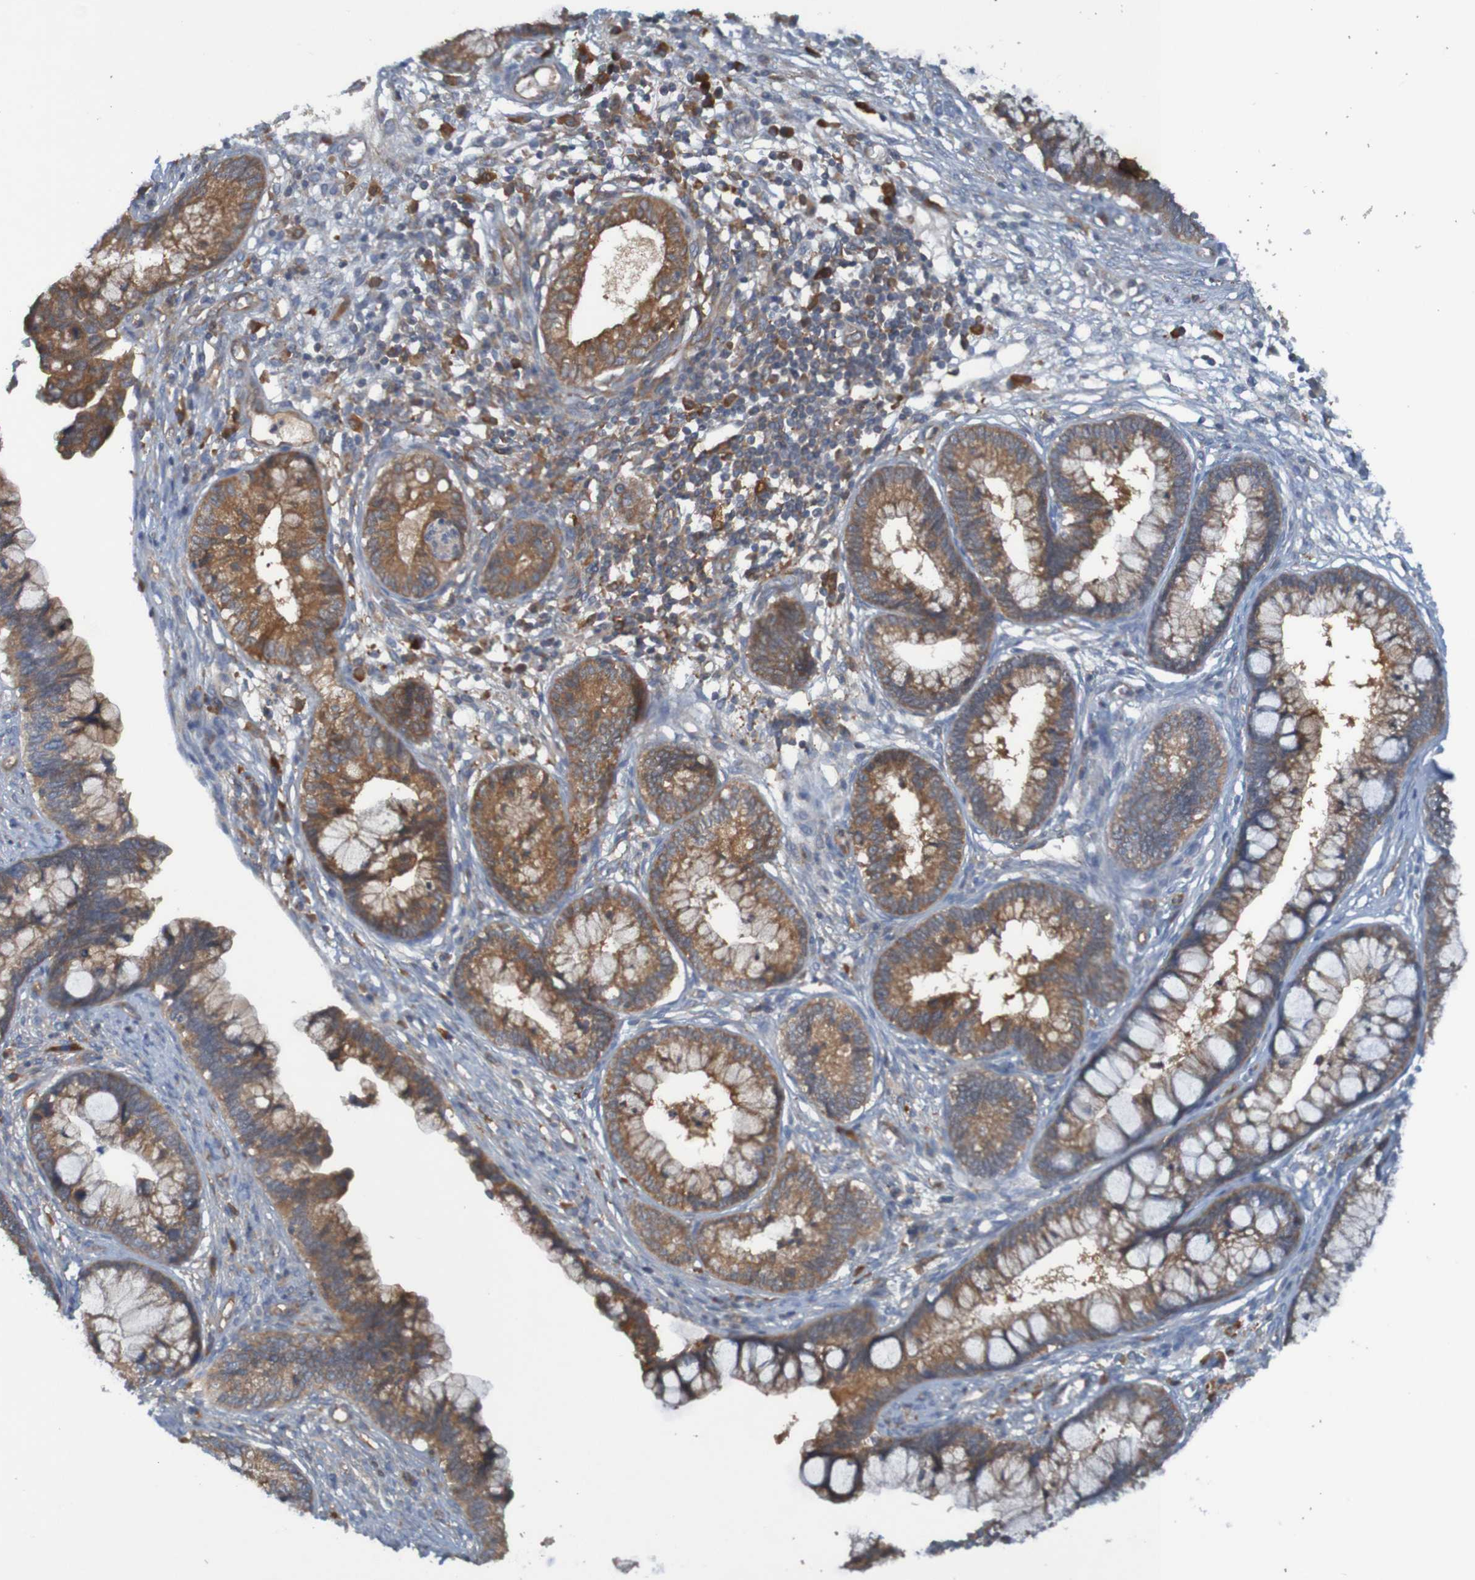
{"staining": {"intensity": "moderate", "quantity": ">75%", "location": "cytoplasmic/membranous"}, "tissue": "cervical cancer", "cell_type": "Tumor cells", "image_type": "cancer", "snomed": [{"axis": "morphology", "description": "Adenocarcinoma, NOS"}, {"axis": "topography", "description": "Cervix"}], "caption": "The immunohistochemical stain shows moderate cytoplasmic/membranous expression in tumor cells of cervical cancer tissue. (IHC, brightfield microscopy, high magnification).", "gene": "DNAJC4", "patient": {"sex": "female", "age": 44}}